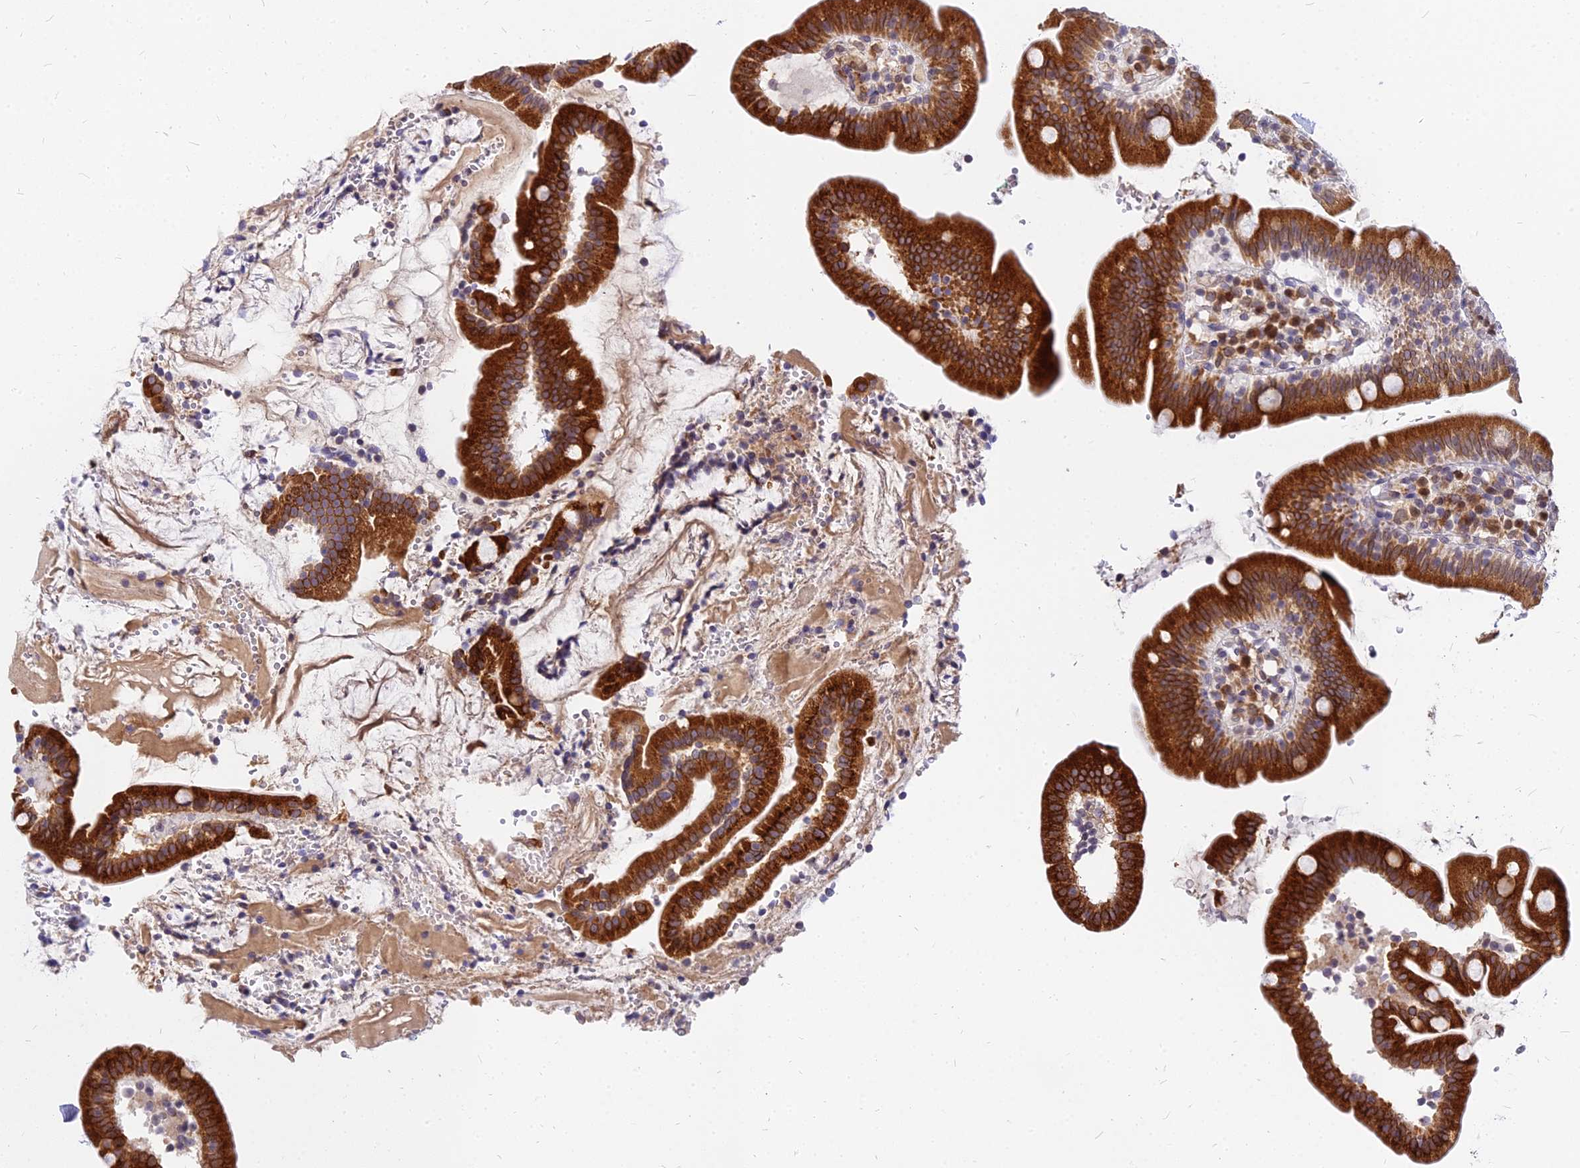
{"staining": {"intensity": "strong", "quantity": ">75%", "location": "cytoplasmic/membranous"}, "tissue": "duodenum", "cell_type": "Glandular cells", "image_type": "normal", "snomed": [{"axis": "morphology", "description": "Normal tissue, NOS"}, {"axis": "topography", "description": "Duodenum"}], "caption": "Immunohistochemistry micrograph of unremarkable human duodenum stained for a protein (brown), which demonstrates high levels of strong cytoplasmic/membranous positivity in about >75% of glandular cells.", "gene": "RNF121", "patient": {"sex": "female", "age": 67}}